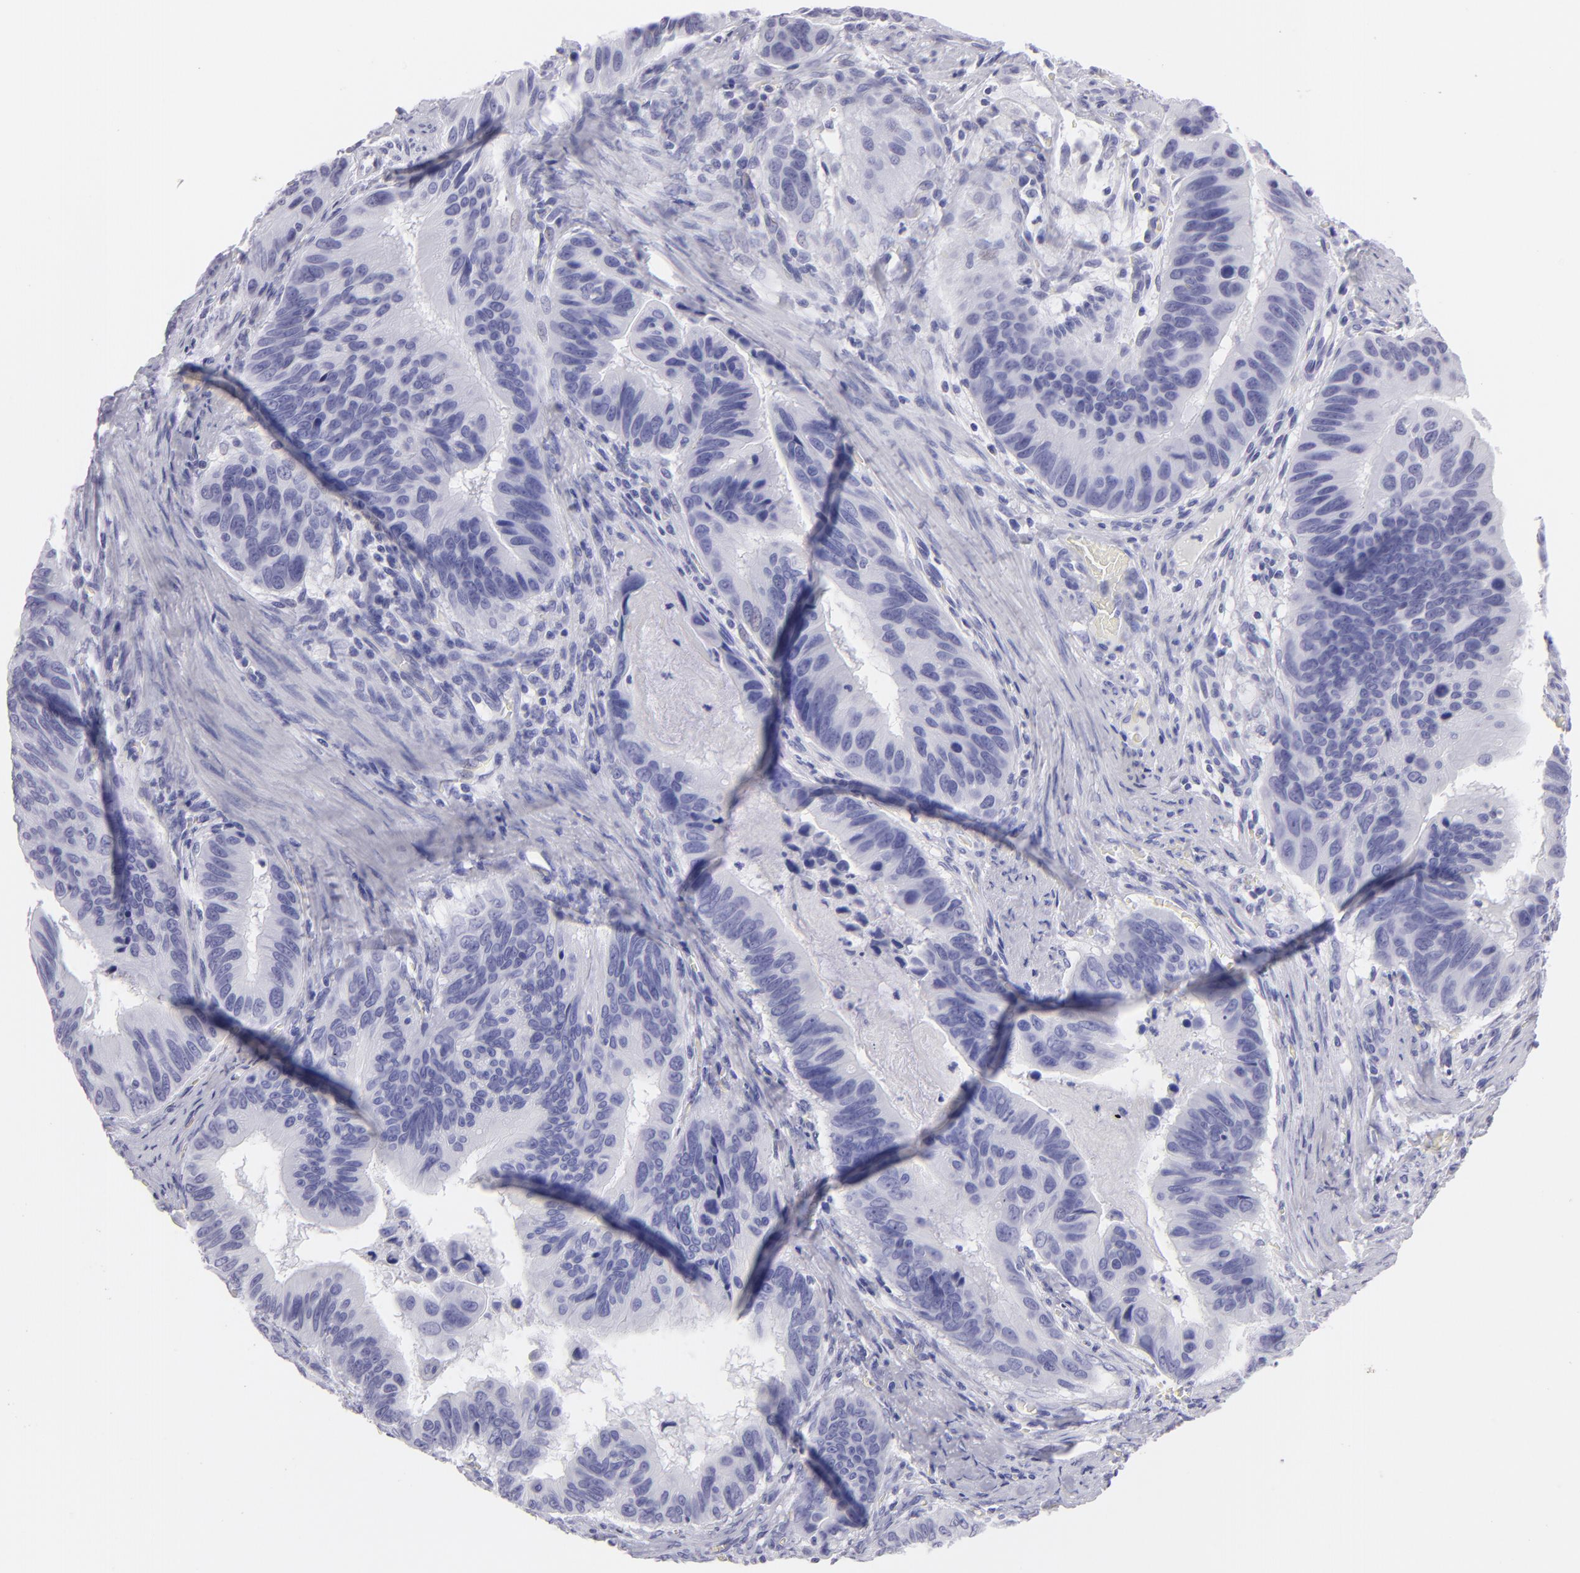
{"staining": {"intensity": "negative", "quantity": "none", "location": "none"}, "tissue": "stomach cancer", "cell_type": "Tumor cells", "image_type": "cancer", "snomed": [{"axis": "morphology", "description": "Adenocarcinoma, NOS"}, {"axis": "topography", "description": "Stomach, upper"}], "caption": "Image shows no protein expression in tumor cells of stomach cancer (adenocarcinoma) tissue.", "gene": "SLC1A2", "patient": {"sex": "male", "age": 80}}